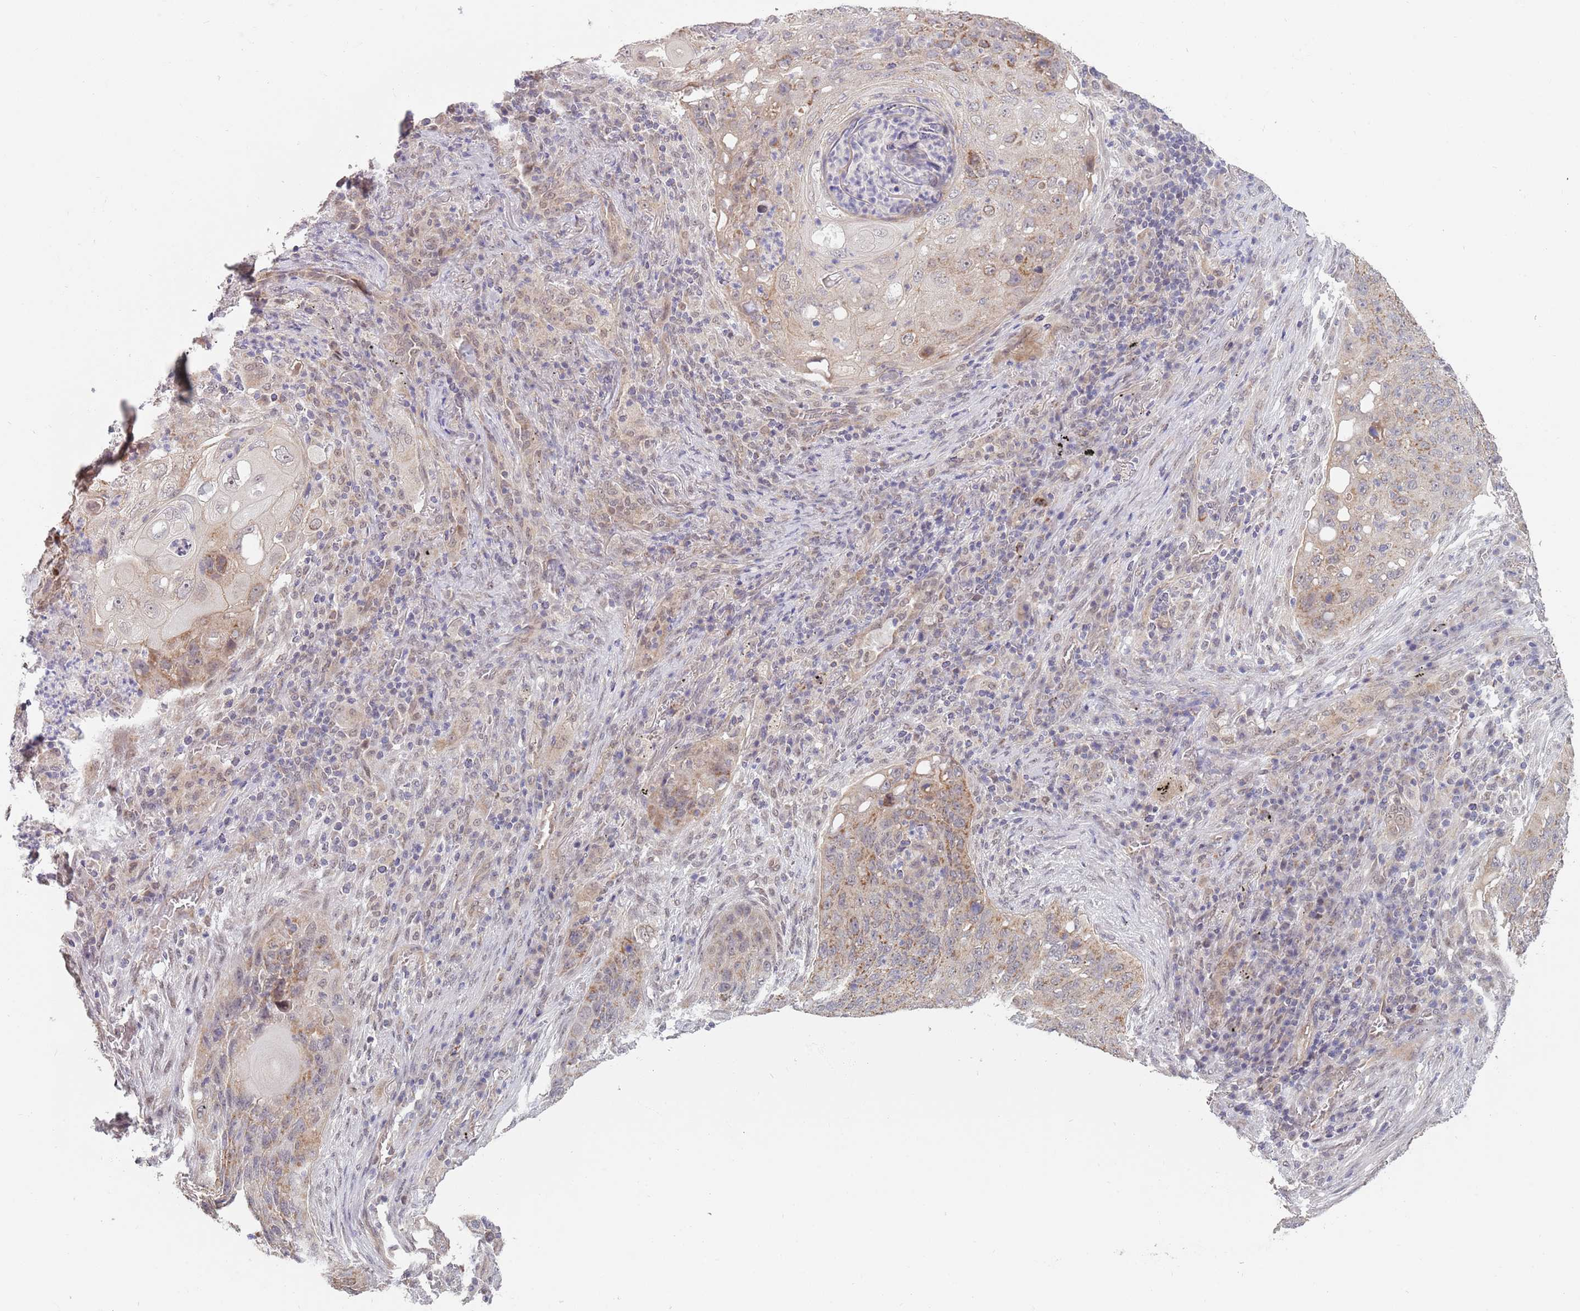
{"staining": {"intensity": "moderate", "quantity": "25%-75%", "location": "cytoplasmic/membranous"}, "tissue": "lung cancer", "cell_type": "Tumor cells", "image_type": "cancer", "snomed": [{"axis": "morphology", "description": "Squamous cell carcinoma, NOS"}, {"axis": "topography", "description": "Lung"}], "caption": "High-magnification brightfield microscopy of lung cancer stained with DAB (brown) and counterstained with hematoxylin (blue). tumor cells exhibit moderate cytoplasmic/membranous expression is present in approximately25%-75% of cells.", "gene": "UQCC3", "patient": {"sex": "female", "age": 63}}